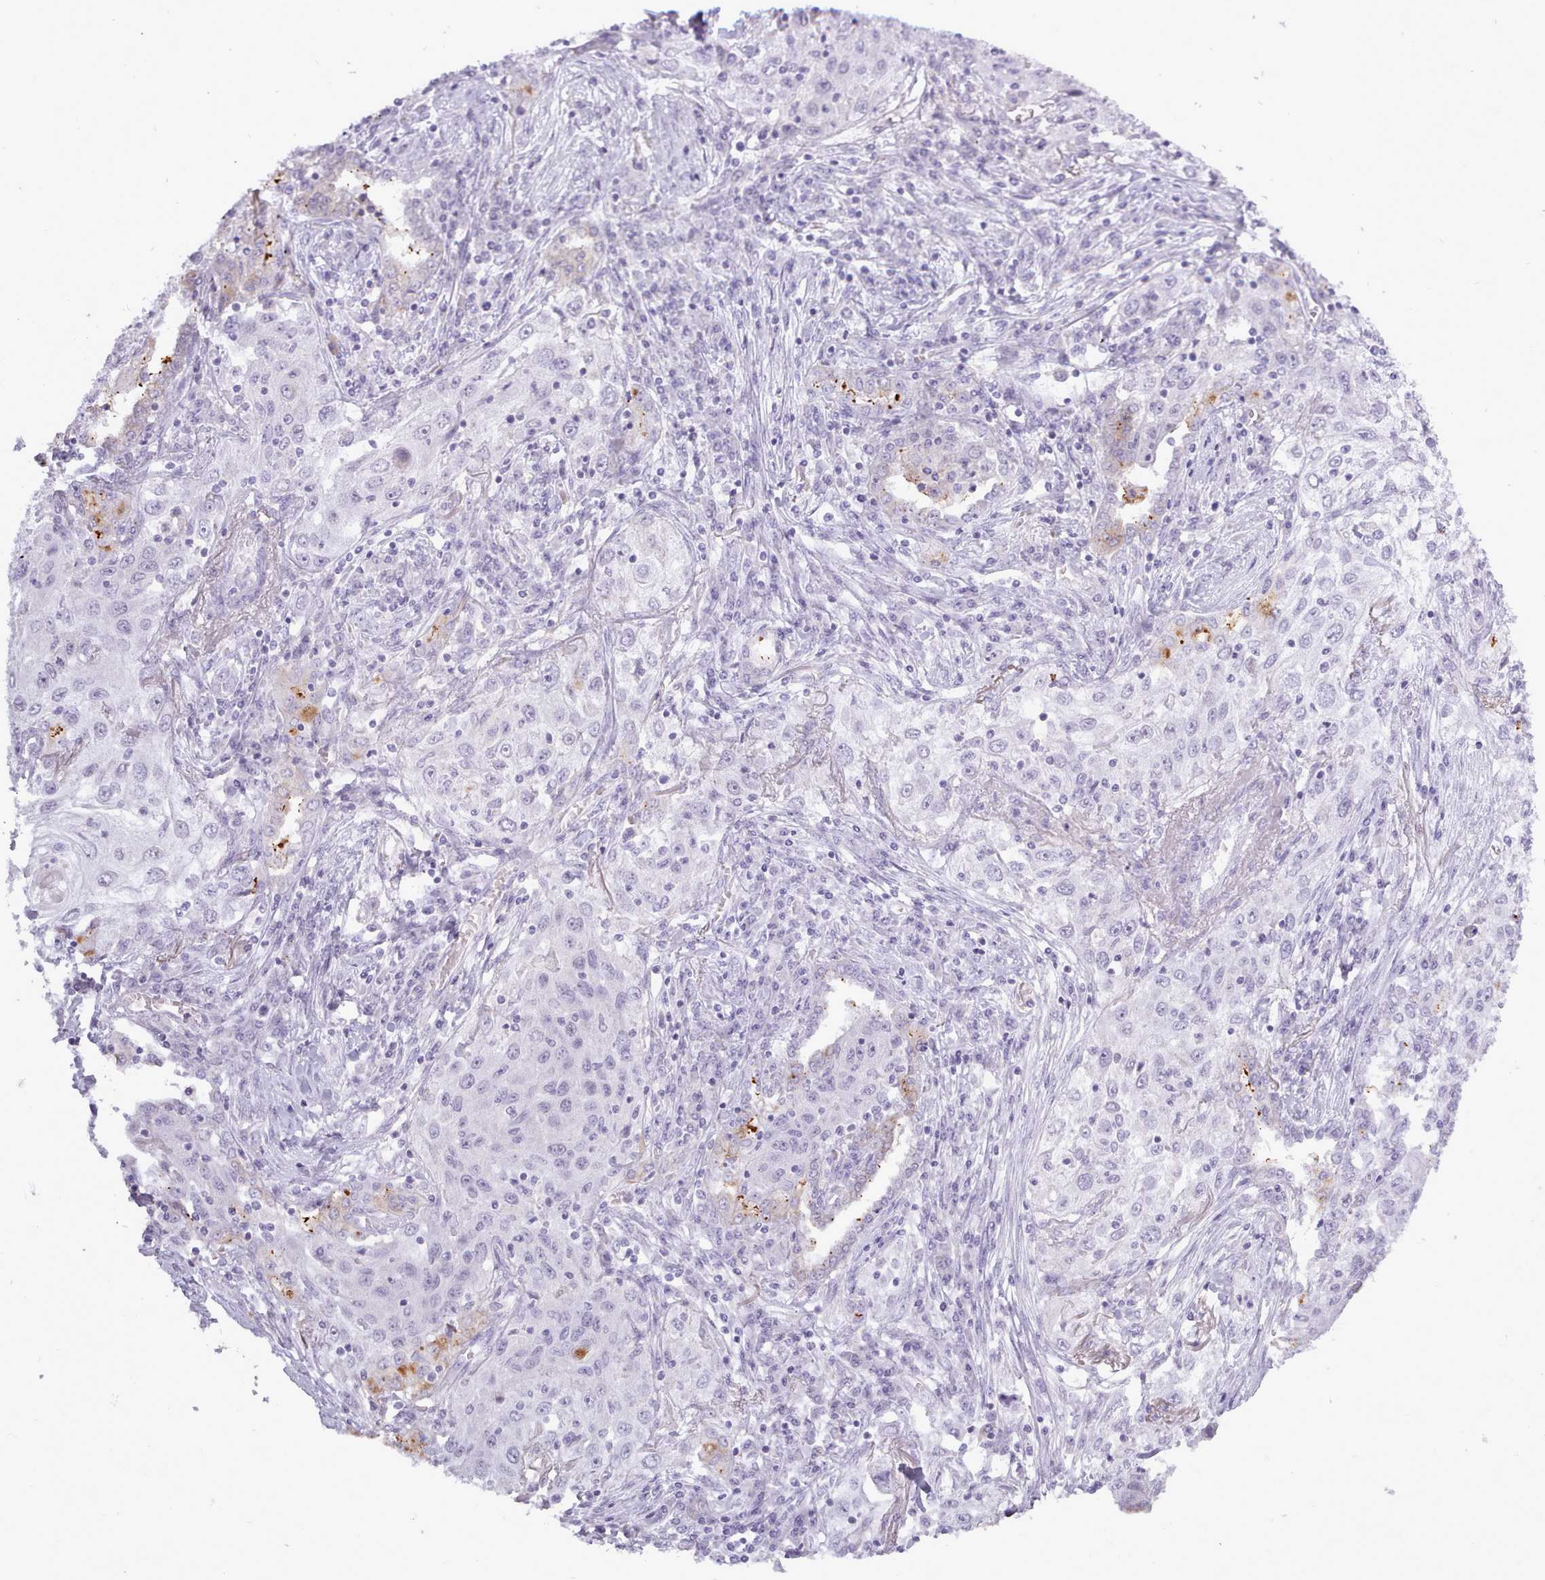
{"staining": {"intensity": "negative", "quantity": "none", "location": "none"}, "tissue": "lung cancer", "cell_type": "Tumor cells", "image_type": "cancer", "snomed": [{"axis": "morphology", "description": "Squamous cell carcinoma, NOS"}, {"axis": "topography", "description": "Lung"}], "caption": "This is an immunohistochemistry (IHC) image of lung cancer. There is no positivity in tumor cells.", "gene": "BDKRB2", "patient": {"sex": "female", "age": 69}}